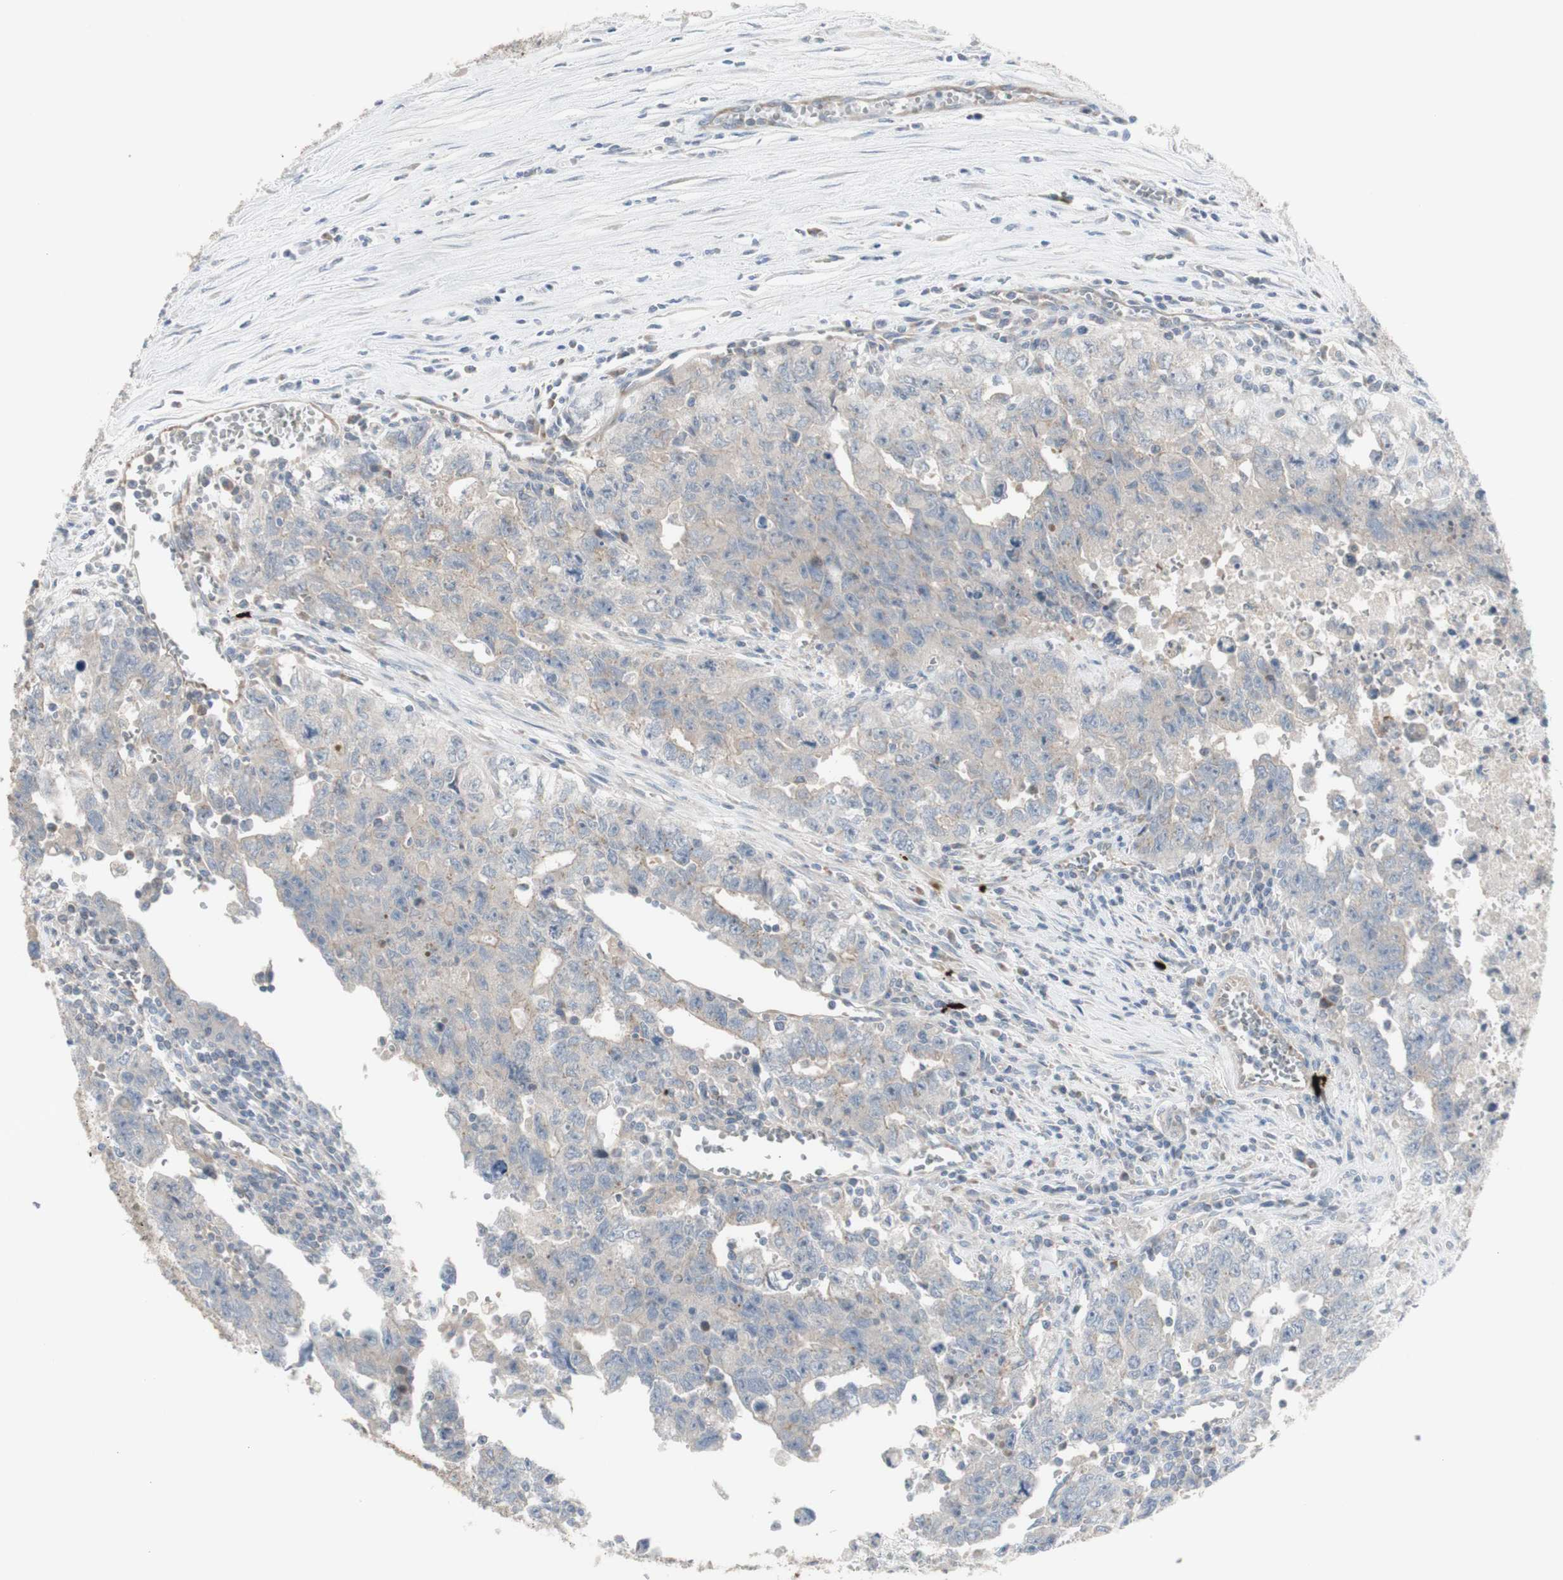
{"staining": {"intensity": "weak", "quantity": "<25%", "location": "cytoplasmic/membranous"}, "tissue": "testis cancer", "cell_type": "Tumor cells", "image_type": "cancer", "snomed": [{"axis": "morphology", "description": "Carcinoma, Embryonal, NOS"}, {"axis": "topography", "description": "Testis"}], "caption": "Micrograph shows no significant protein positivity in tumor cells of testis cancer.", "gene": "C3orf52", "patient": {"sex": "male", "age": 28}}